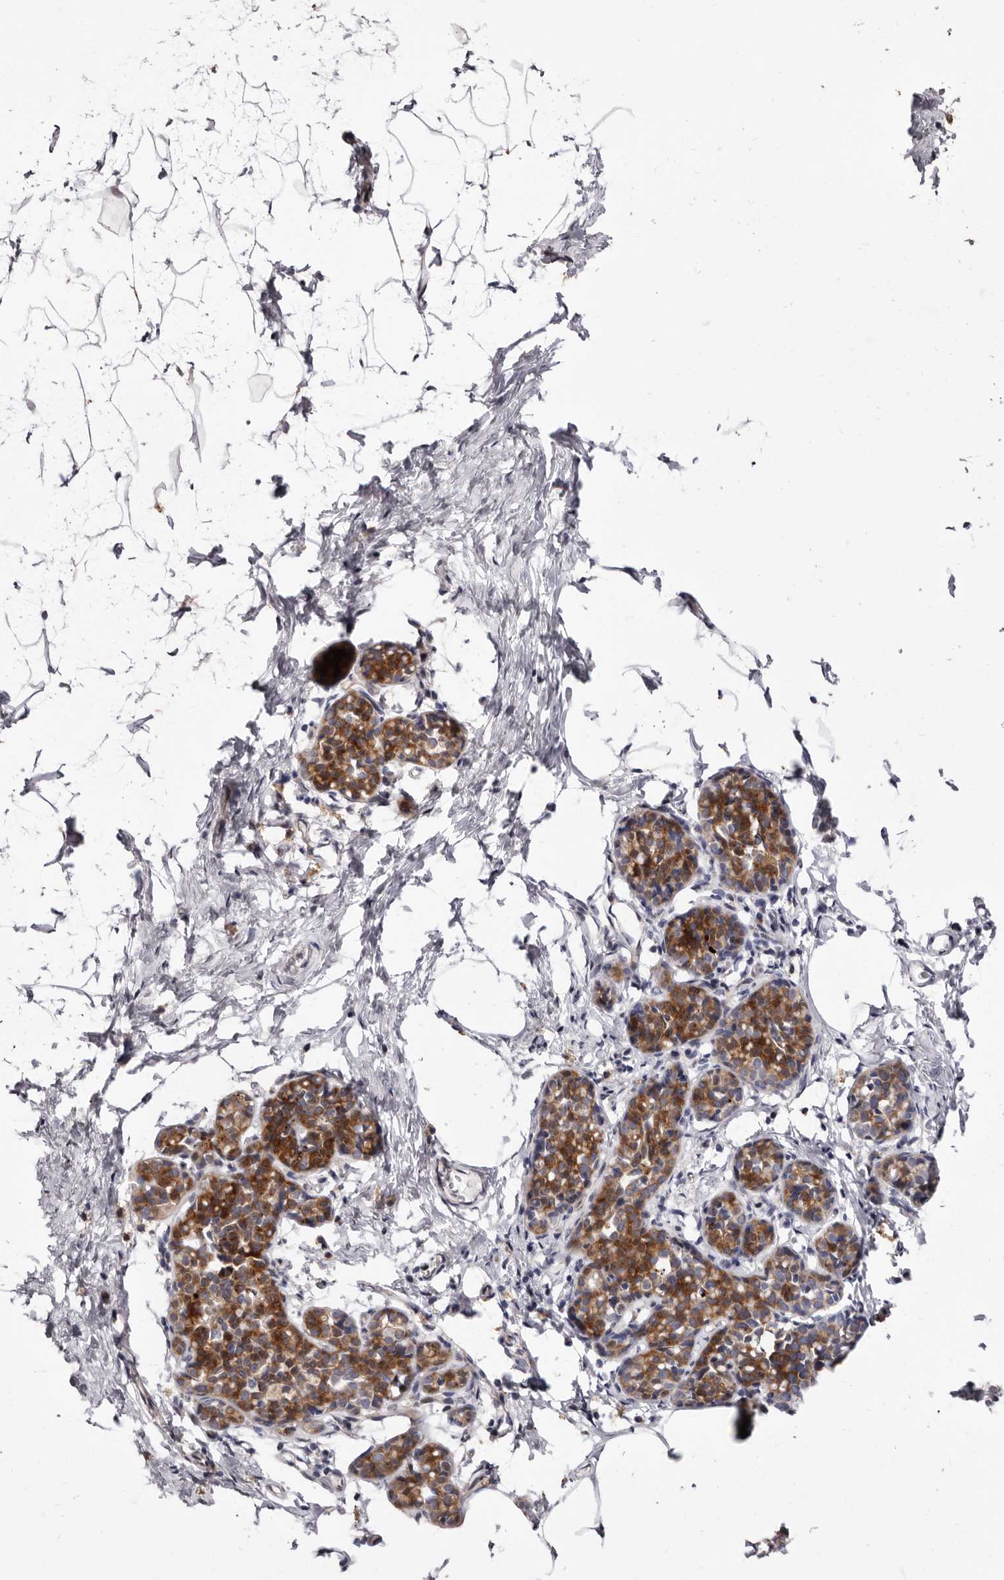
{"staining": {"intensity": "negative", "quantity": "none", "location": "none"}, "tissue": "breast", "cell_type": "Adipocytes", "image_type": "normal", "snomed": [{"axis": "morphology", "description": "Normal tissue, NOS"}, {"axis": "morphology", "description": "Lobular carcinoma"}, {"axis": "topography", "description": "Breast"}], "caption": "Immunohistochemistry of benign human breast exhibits no staining in adipocytes. Nuclei are stained in blue.", "gene": "AIDA", "patient": {"sex": "female", "age": 62}}